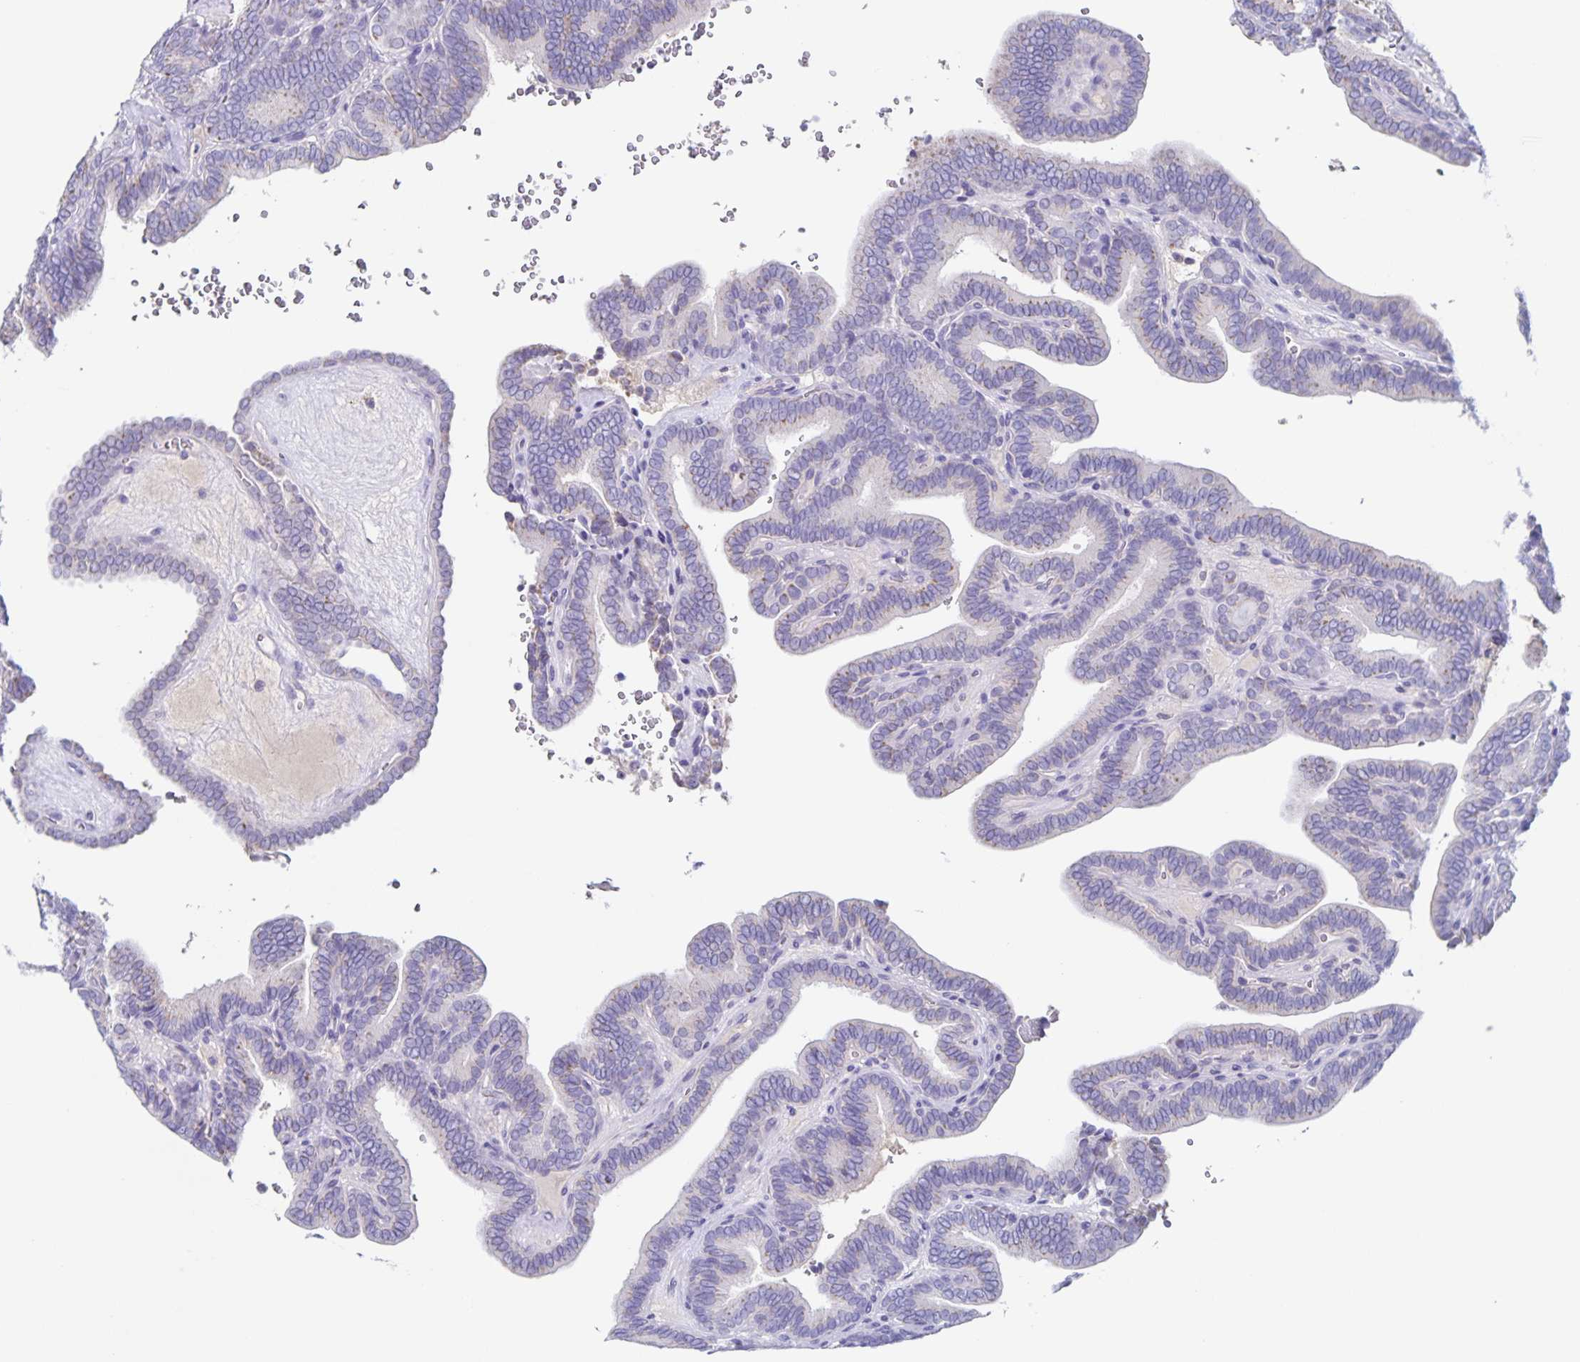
{"staining": {"intensity": "negative", "quantity": "none", "location": "none"}, "tissue": "thyroid cancer", "cell_type": "Tumor cells", "image_type": "cancer", "snomed": [{"axis": "morphology", "description": "Papillary adenocarcinoma, NOS"}, {"axis": "topography", "description": "Thyroid gland"}], "caption": "Thyroid papillary adenocarcinoma stained for a protein using IHC shows no staining tumor cells.", "gene": "RPL36A", "patient": {"sex": "female", "age": 21}}